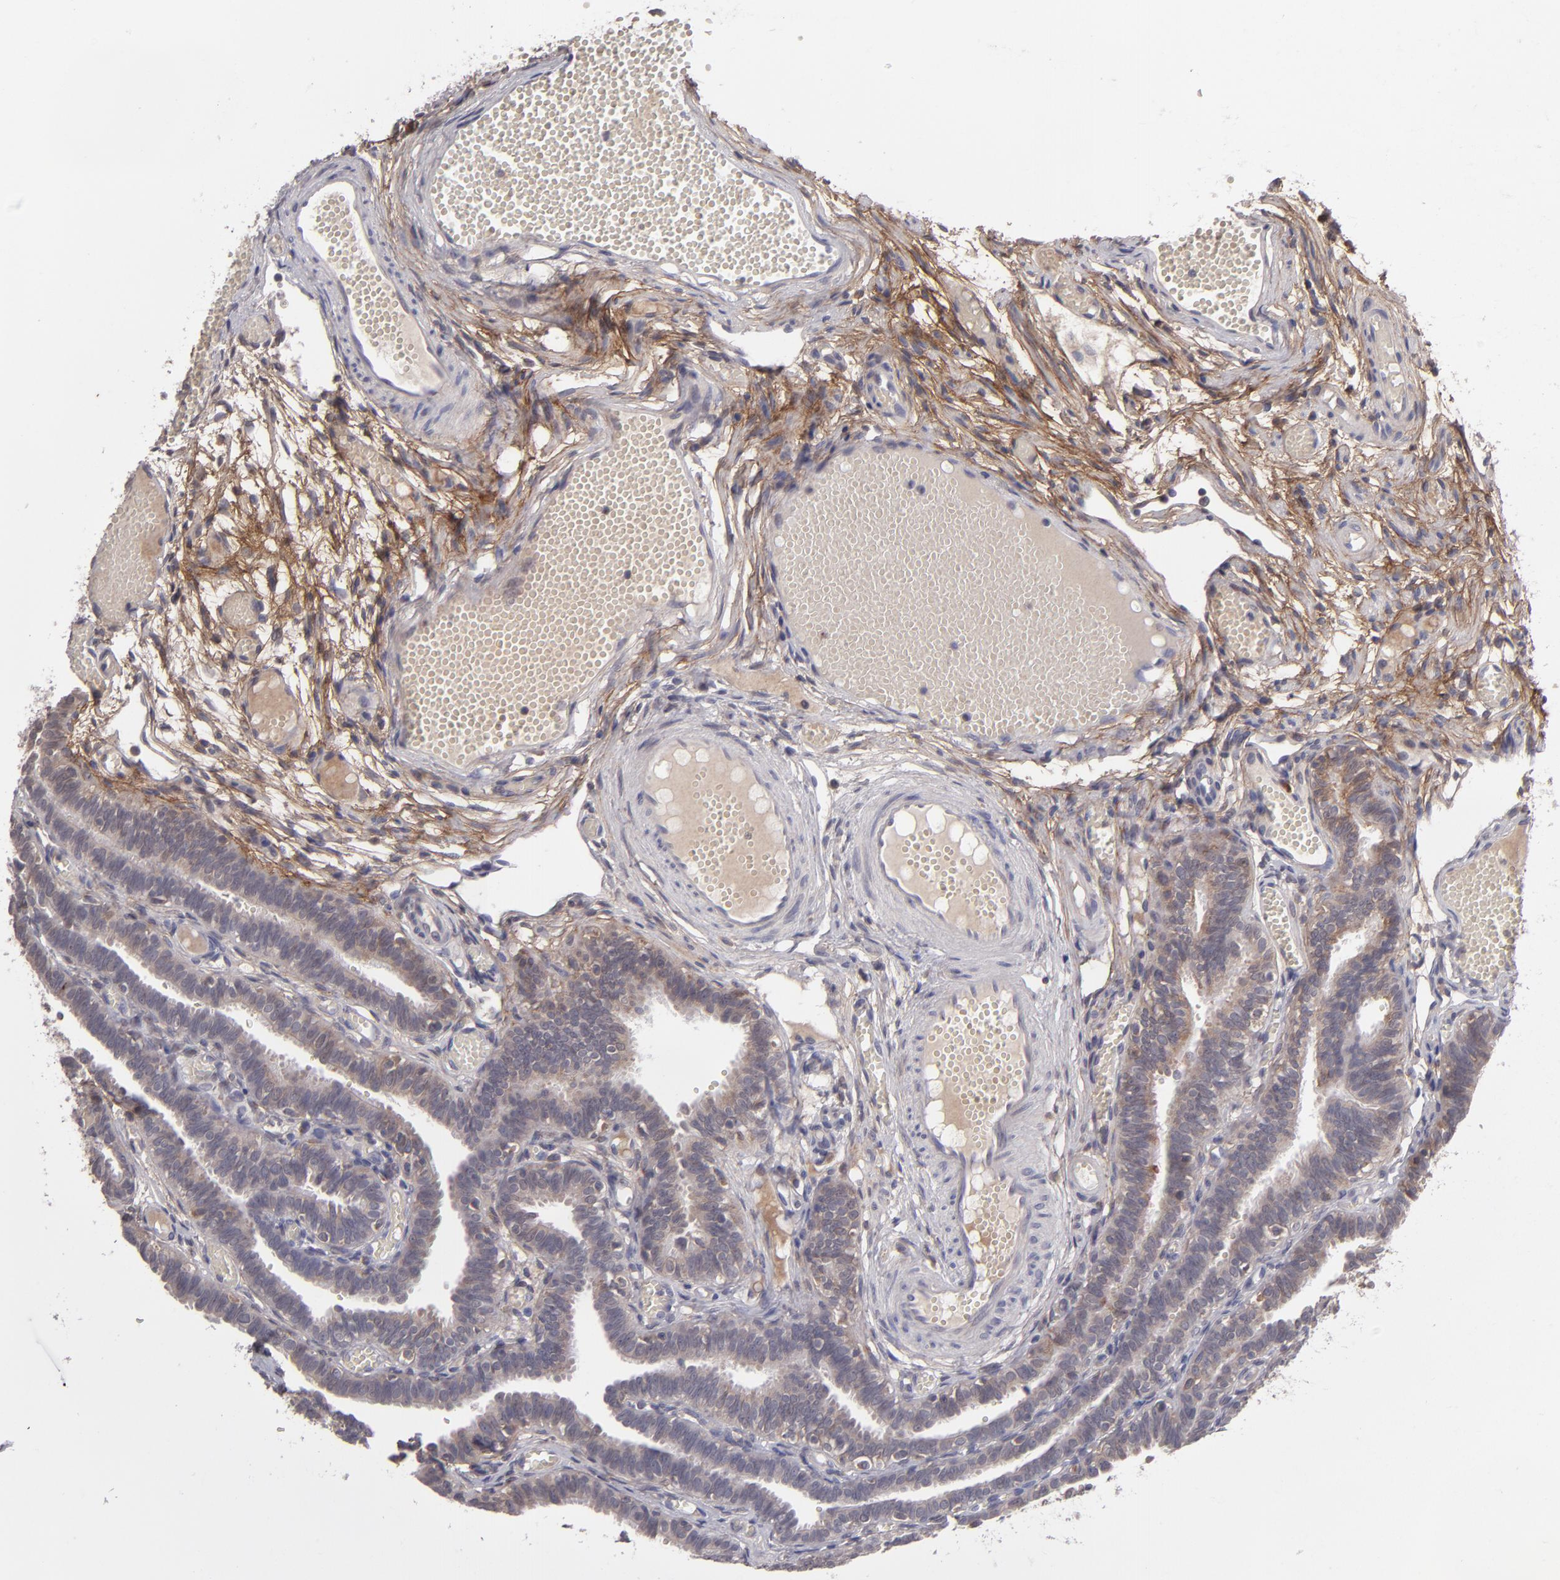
{"staining": {"intensity": "moderate", "quantity": "25%-75%", "location": "cytoplasmic/membranous"}, "tissue": "fallopian tube", "cell_type": "Glandular cells", "image_type": "normal", "snomed": [{"axis": "morphology", "description": "Normal tissue, NOS"}, {"axis": "topography", "description": "Fallopian tube"}], "caption": "Immunohistochemical staining of normal fallopian tube demonstrates moderate cytoplasmic/membranous protein staining in about 25%-75% of glandular cells.", "gene": "IL12A", "patient": {"sex": "female", "age": 29}}